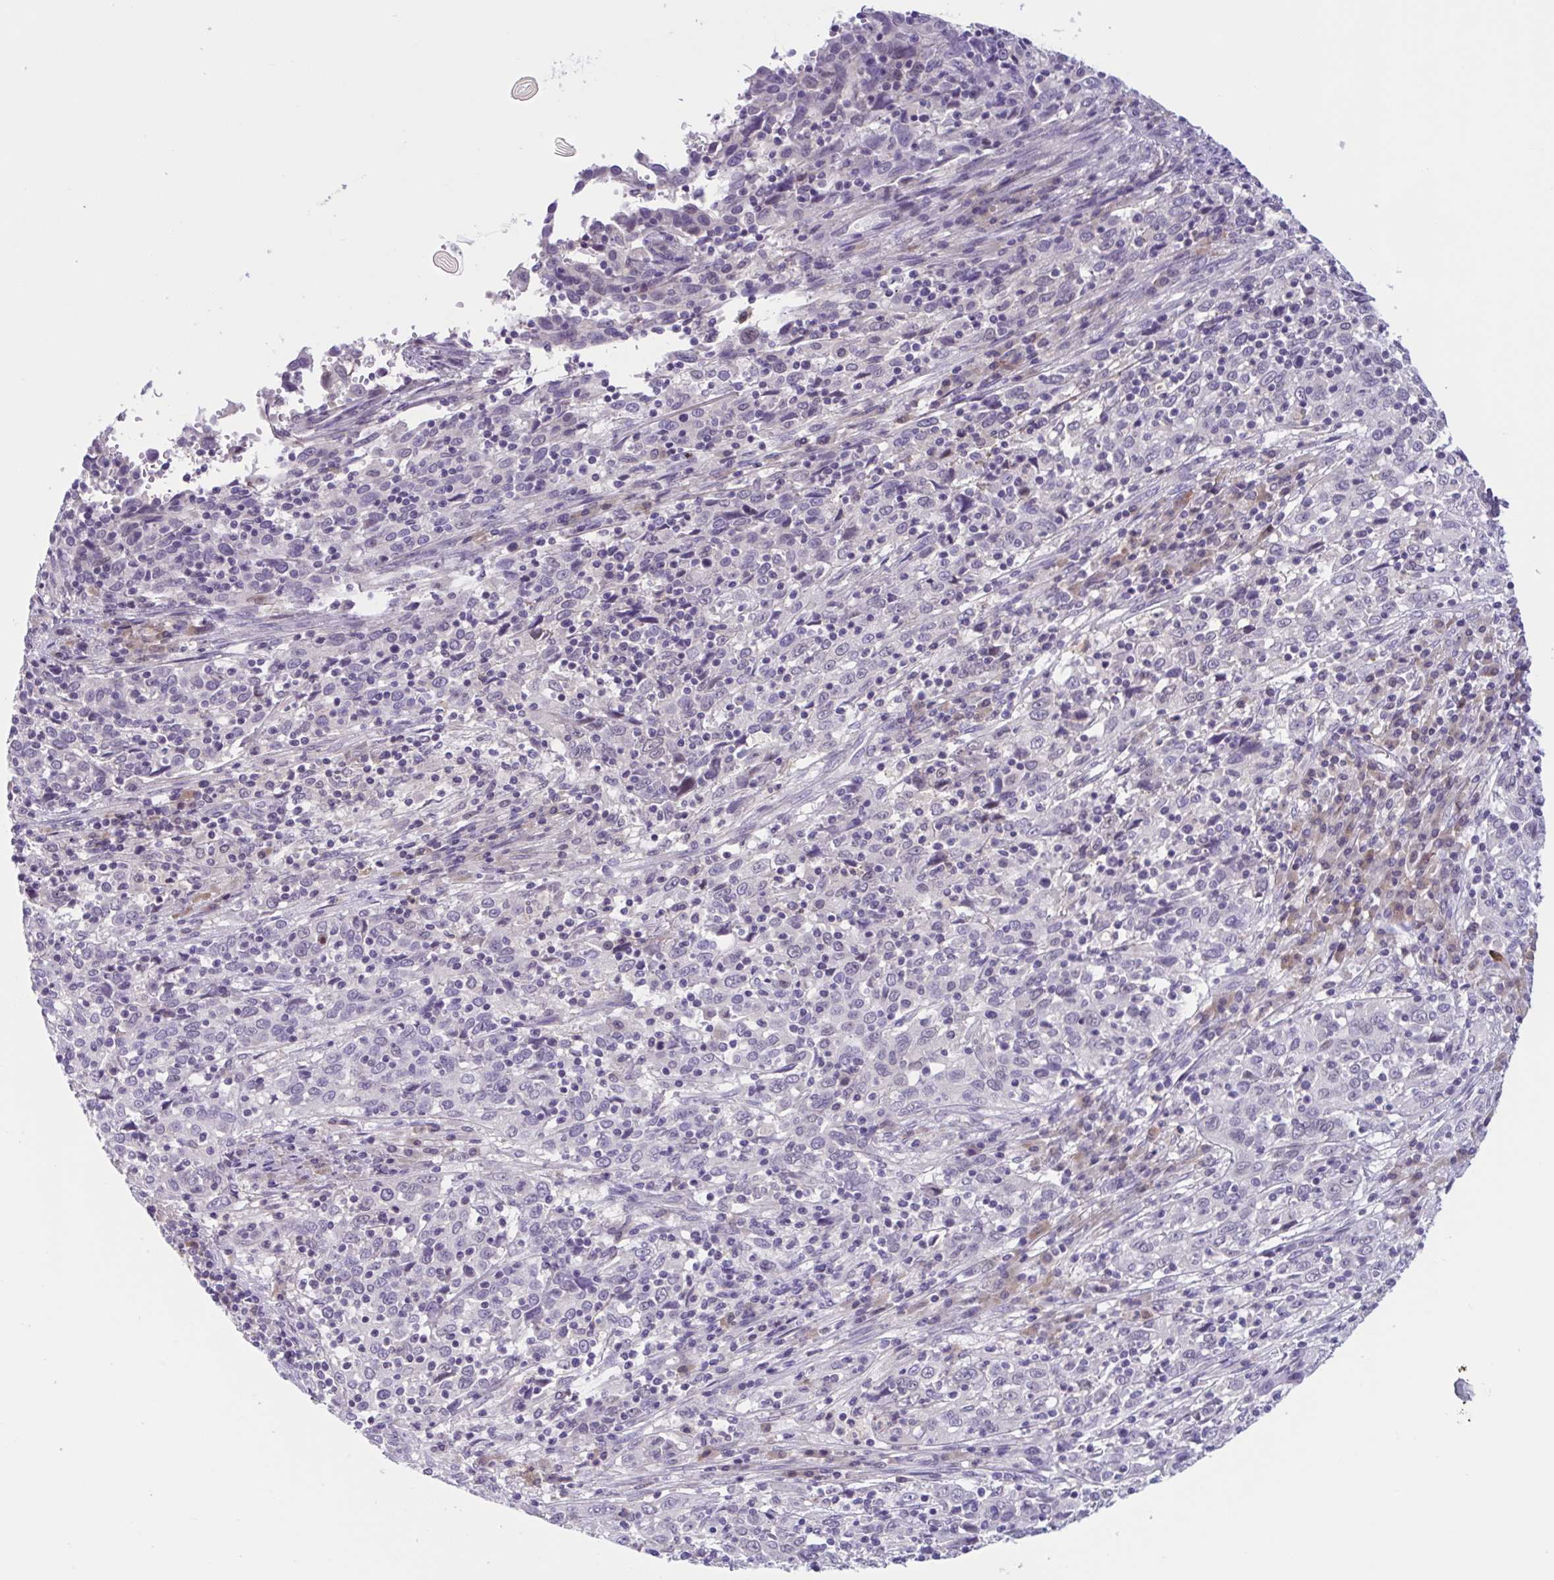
{"staining": {"intensity": "negative", "quantity": "none", "location": "none"}, "tissue": "cervical cancer", "cell_type": "Tumor cells", "image_type": "cancer", "snomed": [{"axis": "morphology", "description": "Squamous cell carcinoma, NOS"}, {"axis": "topography", "description": "Cervix"}], "caption": "Squamous cell carcinoma (cervical) was stained to show a protein in brown. There is no significant staining in tumor cells.", "gene": "WNT9B", "patient": {"sex": "female", "age": 46}}